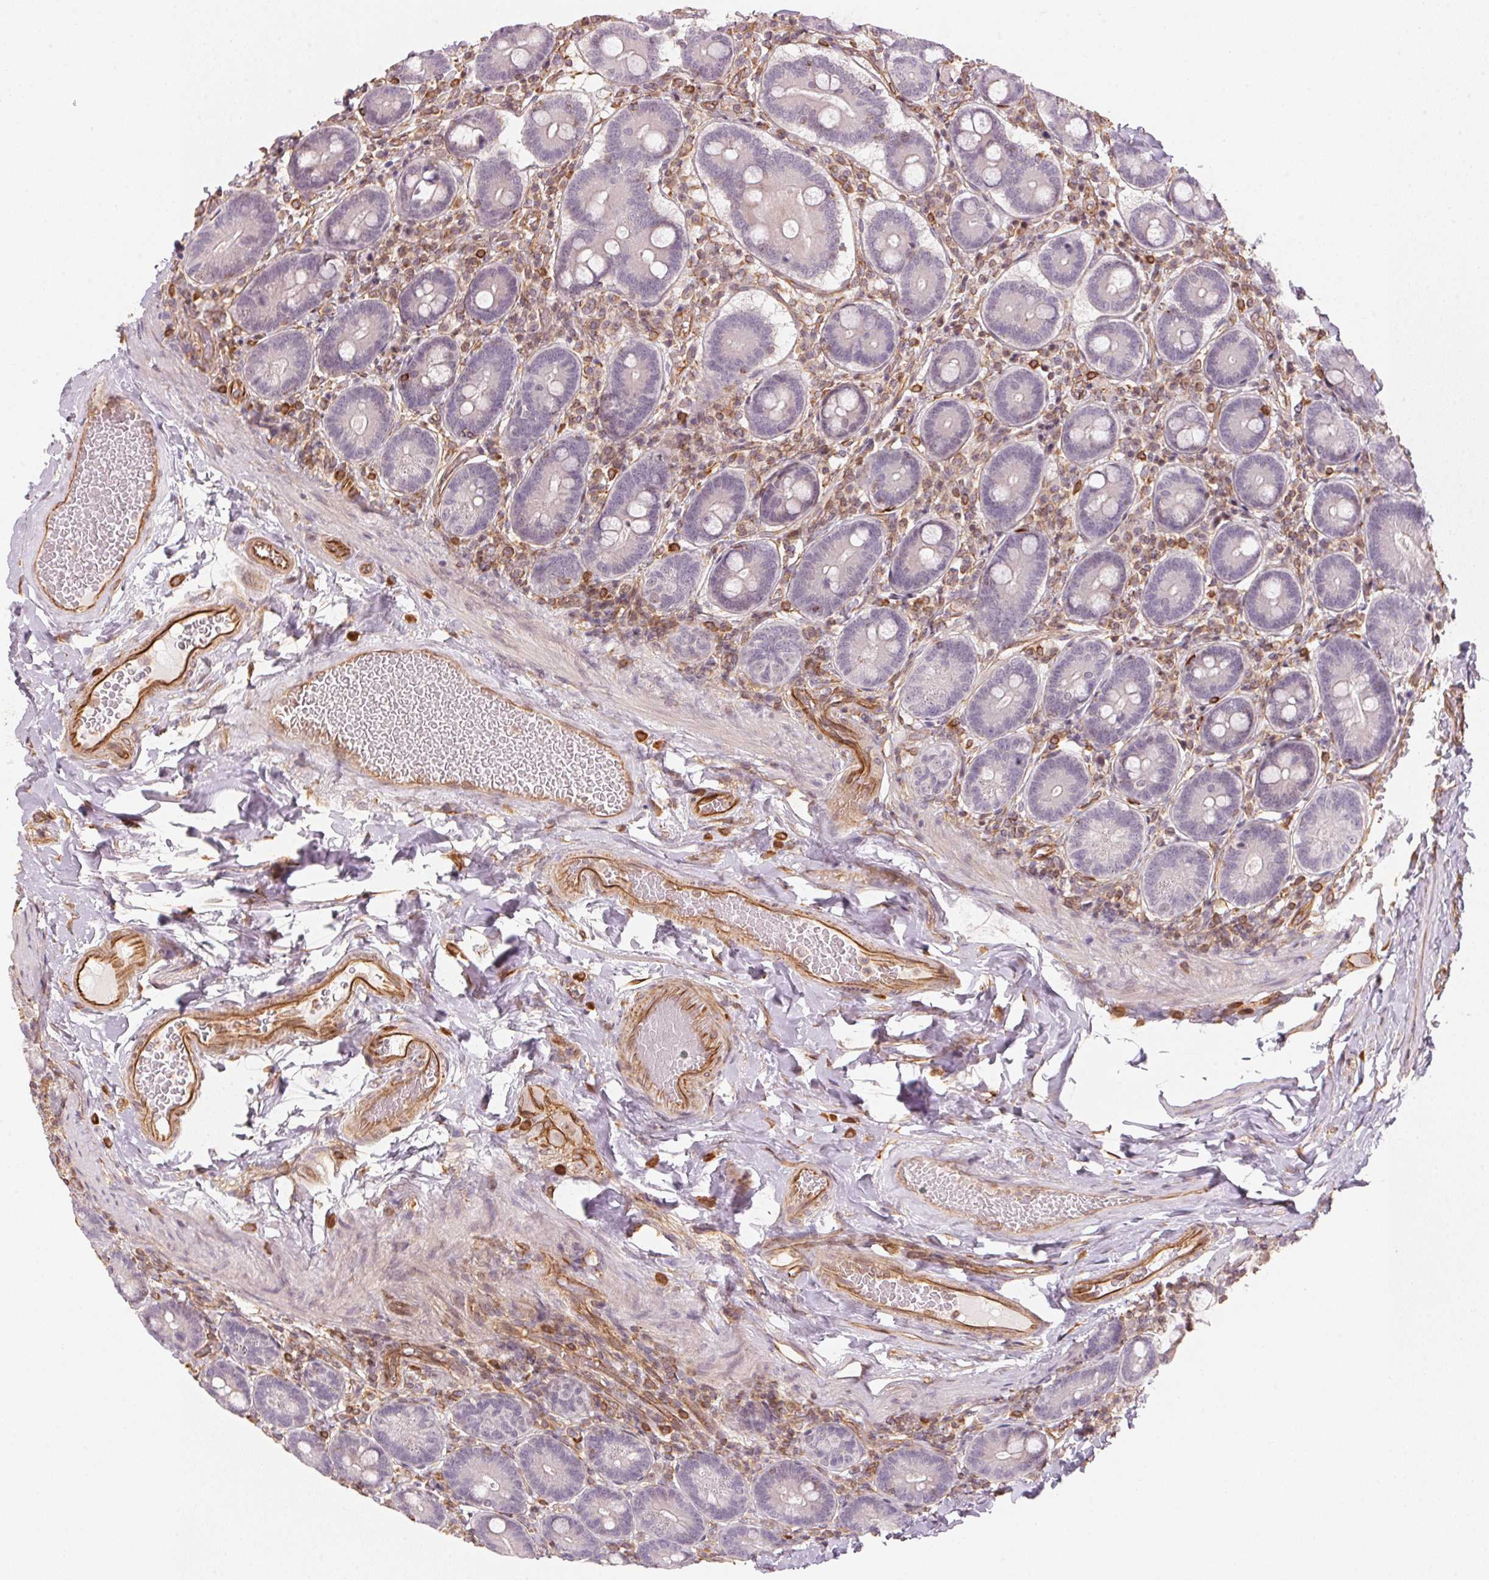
{"staining": {"intensity": "weak", "quantity": "<25%", "location": "cytoplasmic/membranous"}, "tissue": "duodenum", "cell_type": "Glandular cells", "image_type": "normal", "snomed": [{"axis": "morphology", "description": "Normal tissue, NOS"}, {"axis": "topography", "description": "Duodenum"}], "caption": "Protein analysis of unremarkable duodenum reveals no significant staining in glandular cells.", "gene": "FOXR2", "patient": {"sex": "female", "age": 62}}